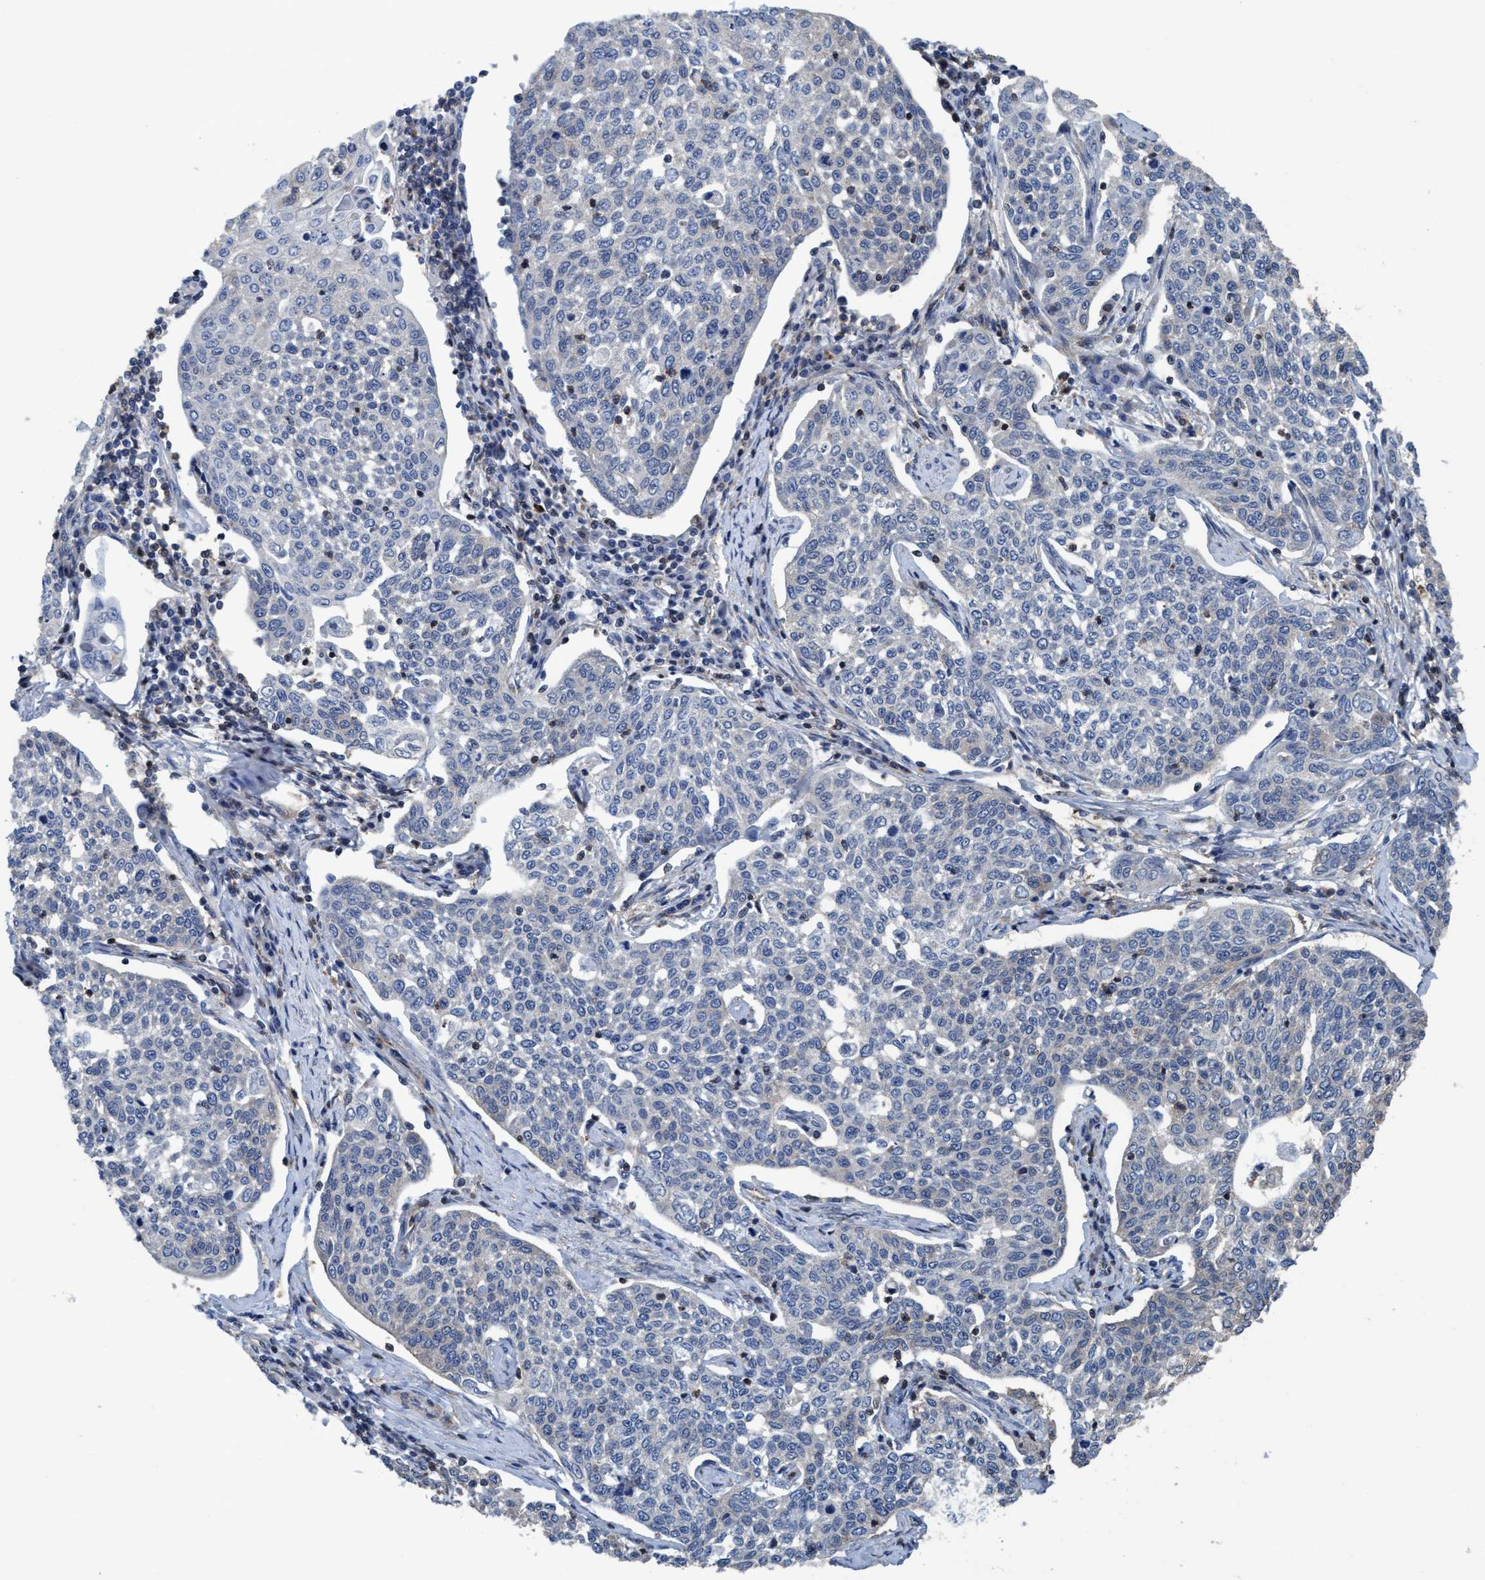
{"staining": {"intensity": "negative", "quantity": "none", "location": "none"}, "tissue": "cervical cancer", "cell_type": "Tumor cells", "image_type": "cancer", "snomed": [{"axis": "morphology", "description": "Squamous cell carcinoma, NOS"}, {"axis": "topography", "description": "Cervix"}], "caption": "A high-resolution micrograph shows immunohistochemistry (IHC) staining of cervical cancer (squamous cell carcinoma), which demonstrates no significant expression in tumor cells. The staining was performed using DAB (3,3'-diaminobenzidine) to visualize the protein expression in brown, while the nuclei were stained in blue with hematoxylin (Magnification: 20x).", "gene": "NMT1", "patient": {"sex": "female", "age": 34}}